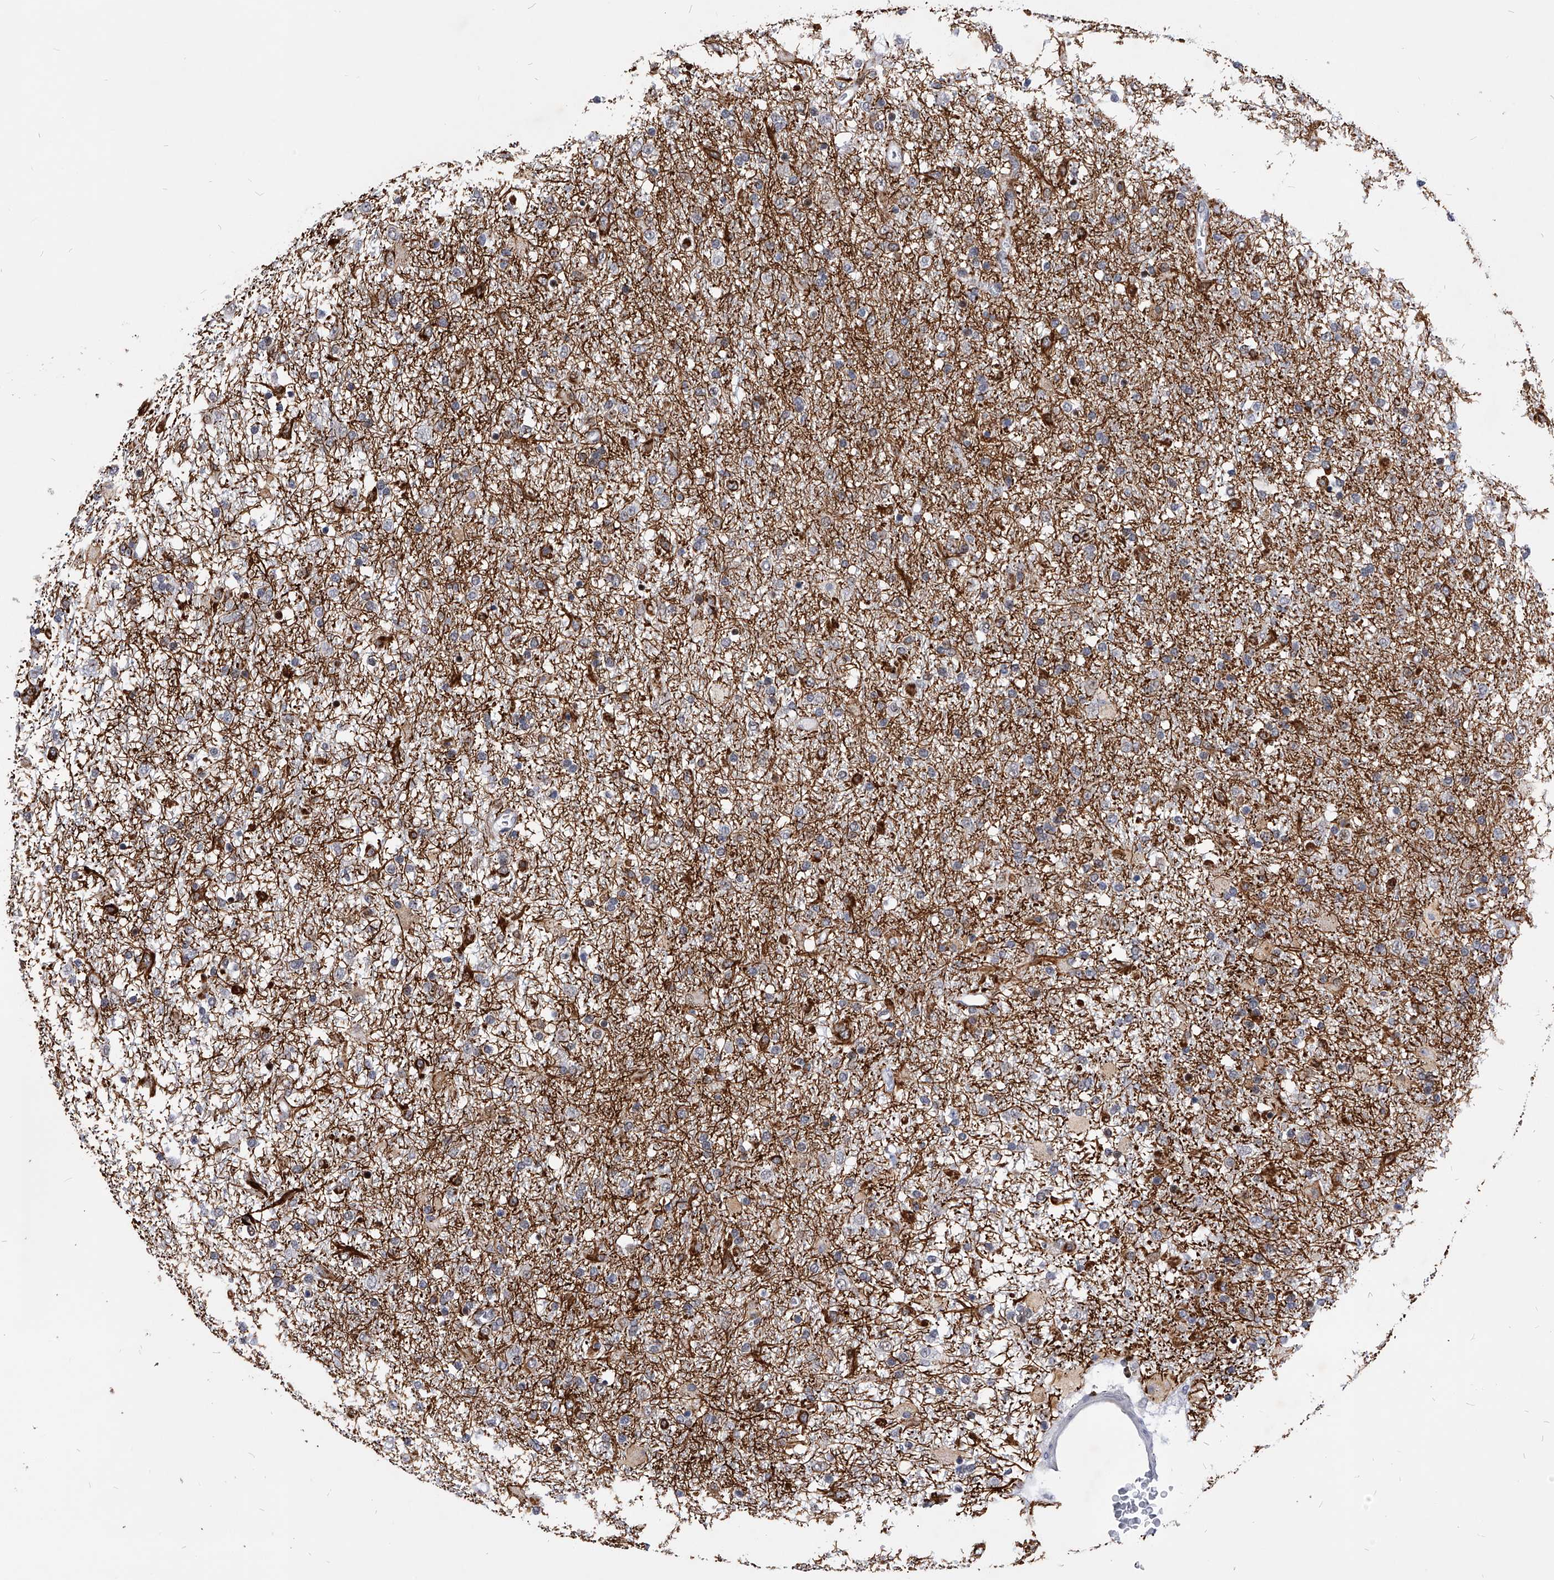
{"staining": {"intensity": "negative", "quantity": "none", "location": "none"}, "tissue": "glioma", "cell_type": "Tumor cells", "image_type": "cancer", "snomed": [{"axis": "morphology", "description": "Glioma, malignant, Low grade"}, {"axis": "topography", "description": "Brain"}], "caption": "Low-grade glioma (malignant) was stained to show a protein in brown. There is no significant positivity in tumor cells.", "gene": "TESK2", "patient": {"sex": "male", "age": 65}}